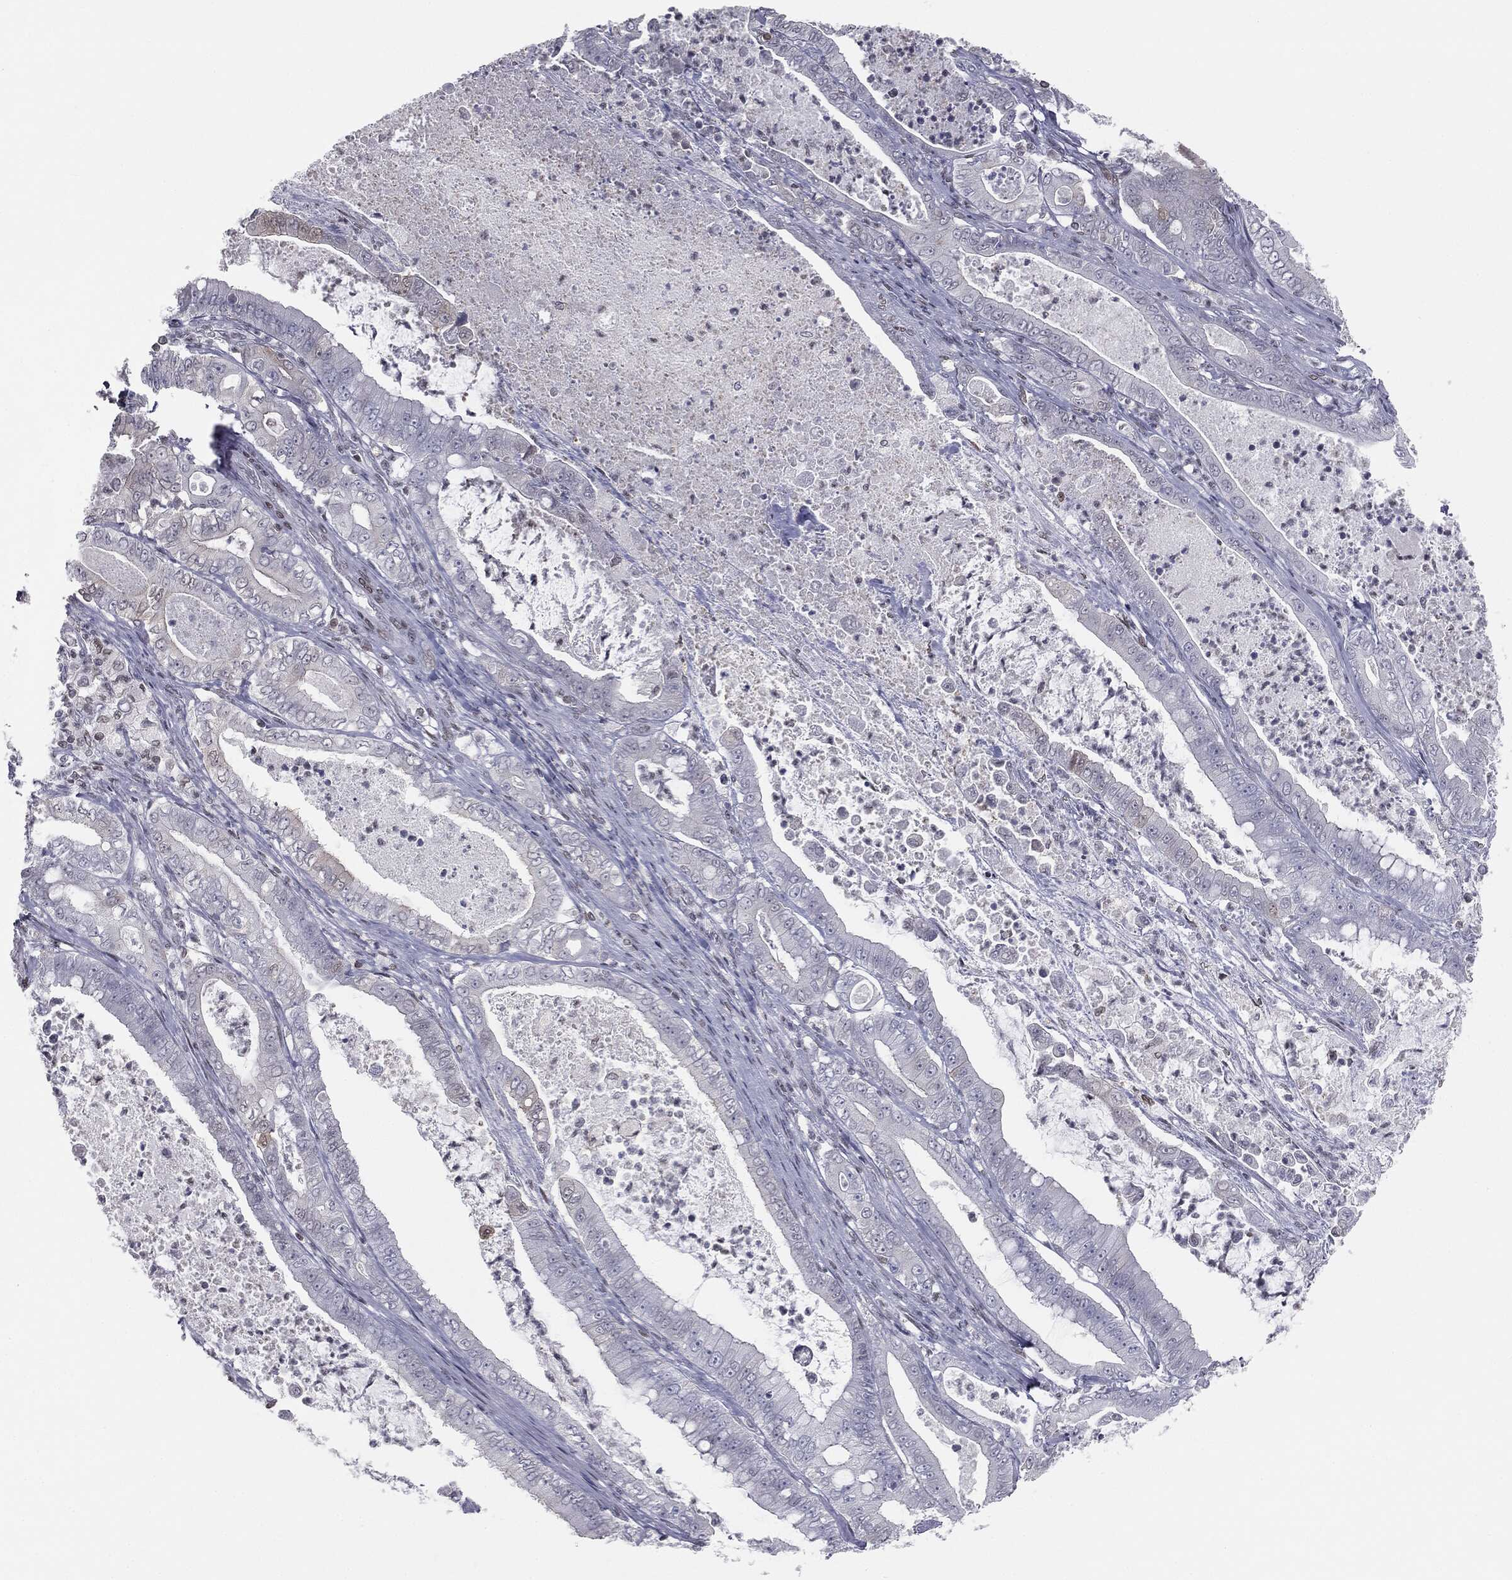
{"staining": {"intensity": "negative", "quantity": "none", "location": "none"}, "tissue": "pancreatic cancer", "cell_type": "Tumor cells", "image_type": "cancer", "snomed": [{"axis": "morphology", "description": "Adenocarcinoma, NOS"}, {"axis": "topography", "description": "Pancreas"}], "caption": "The photomicrograph reveals no staining of tumor cells in pancreatic adenocarcinoma.", "gene": "ALDOB", "patient": {"sex": "male", "age": 71}}